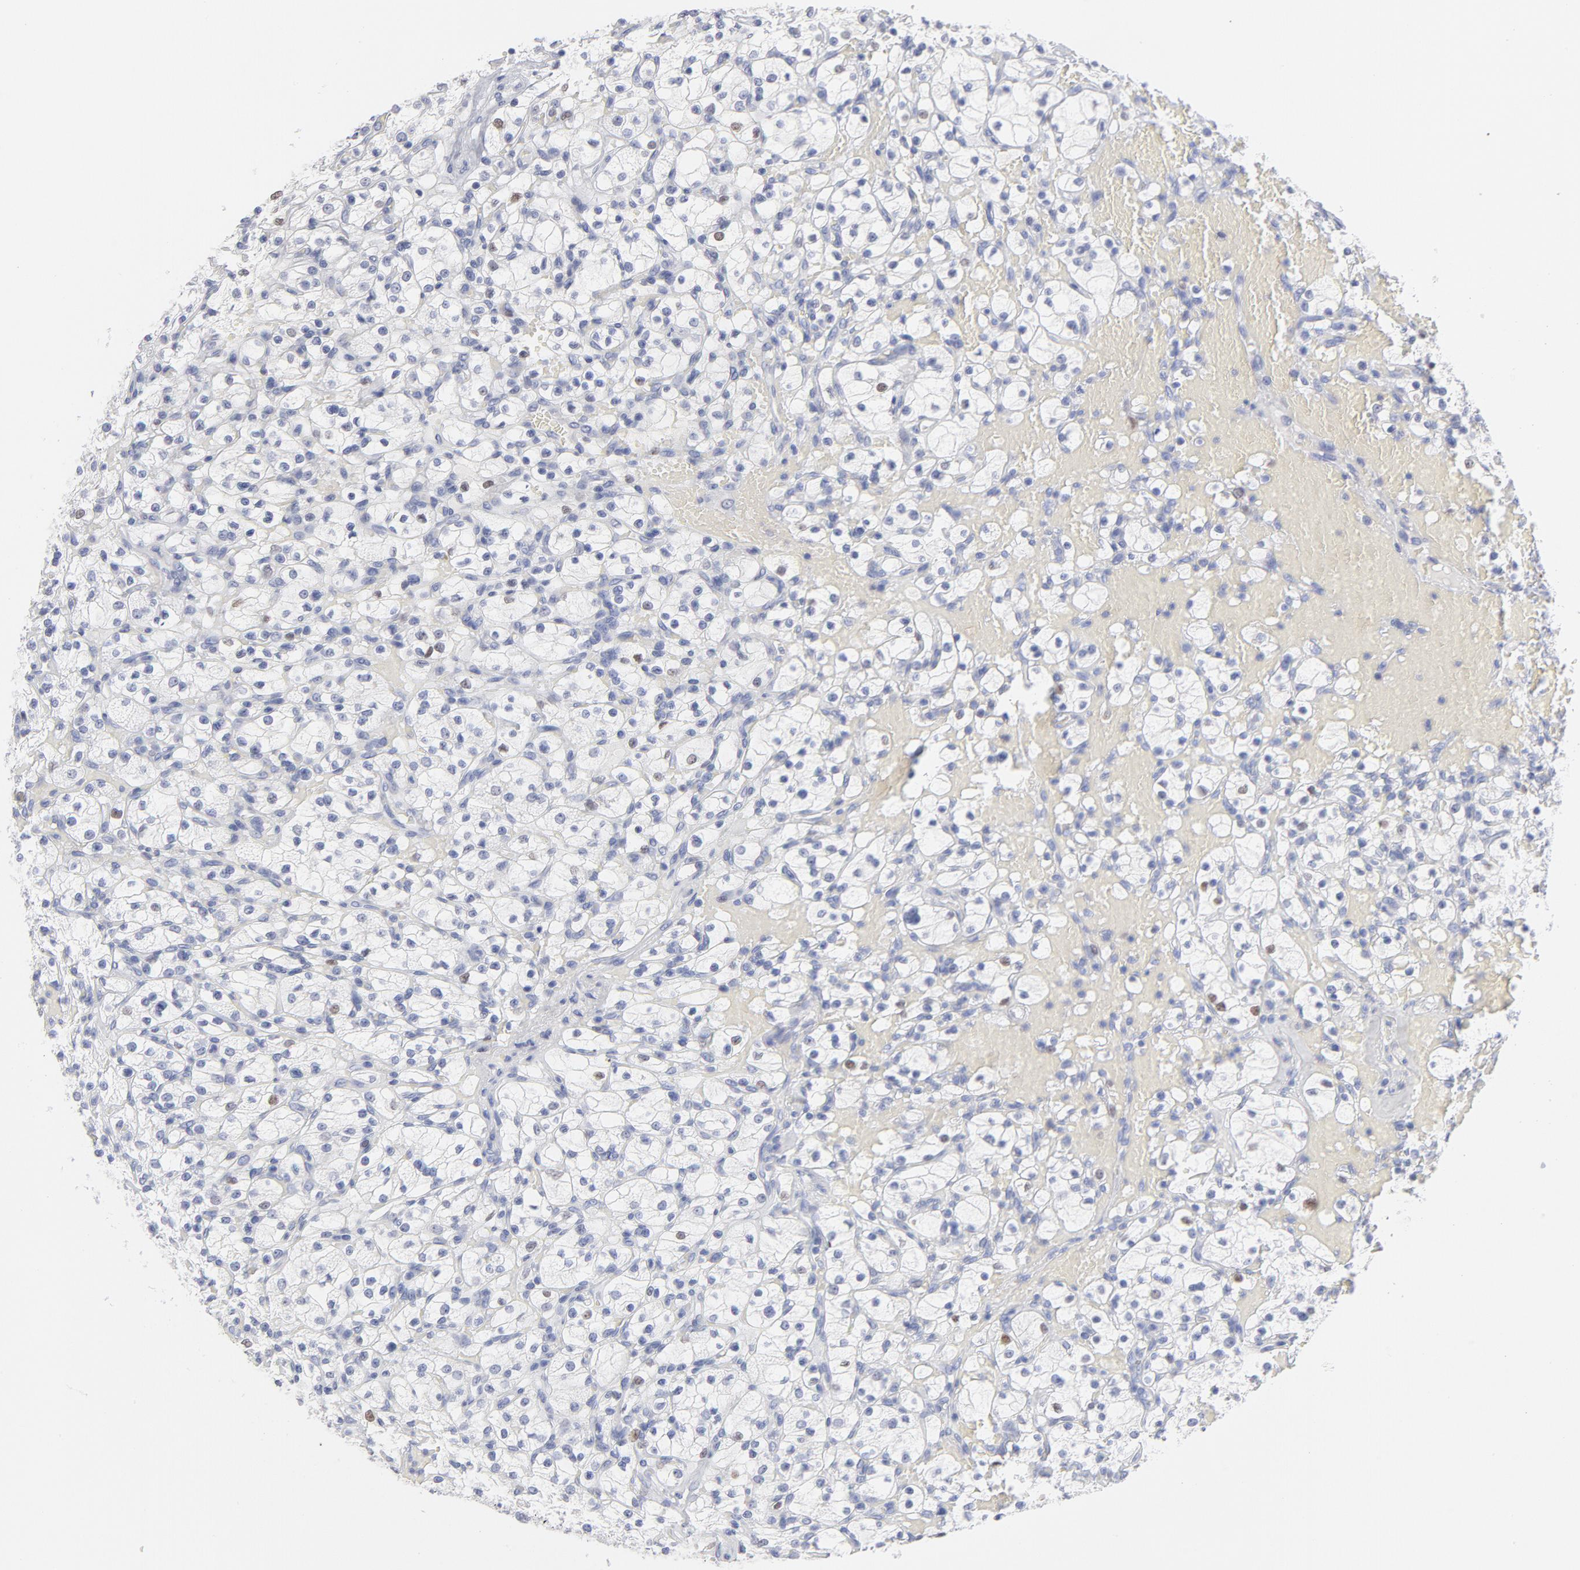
{"staining": {"intensity": "moderate", "quantity": "<25%", "location": "nuclear"}, "tissue": "renal cancer", "cell_type": "Tumor cells", "image_type": "cancer", "snomed": [{"axis": "morphology", "description": "Adenocarcinoma, NOS"}, {"axis": "topography", "description": "Kidney"}], "caption": "Brown immunohistochemical staining in human renal cancer (adenocarcinoma) reveals moderate nuclear staining in approximately <25% of tumor cells. The staining was performed using DAB (3,3'-diaminobenzidine), with brown indicating positive protein expression. Nuclei are stained blue with hematoxylin.", "gene": "MCM7", "patient": {"sex": "female", "age": 83}}